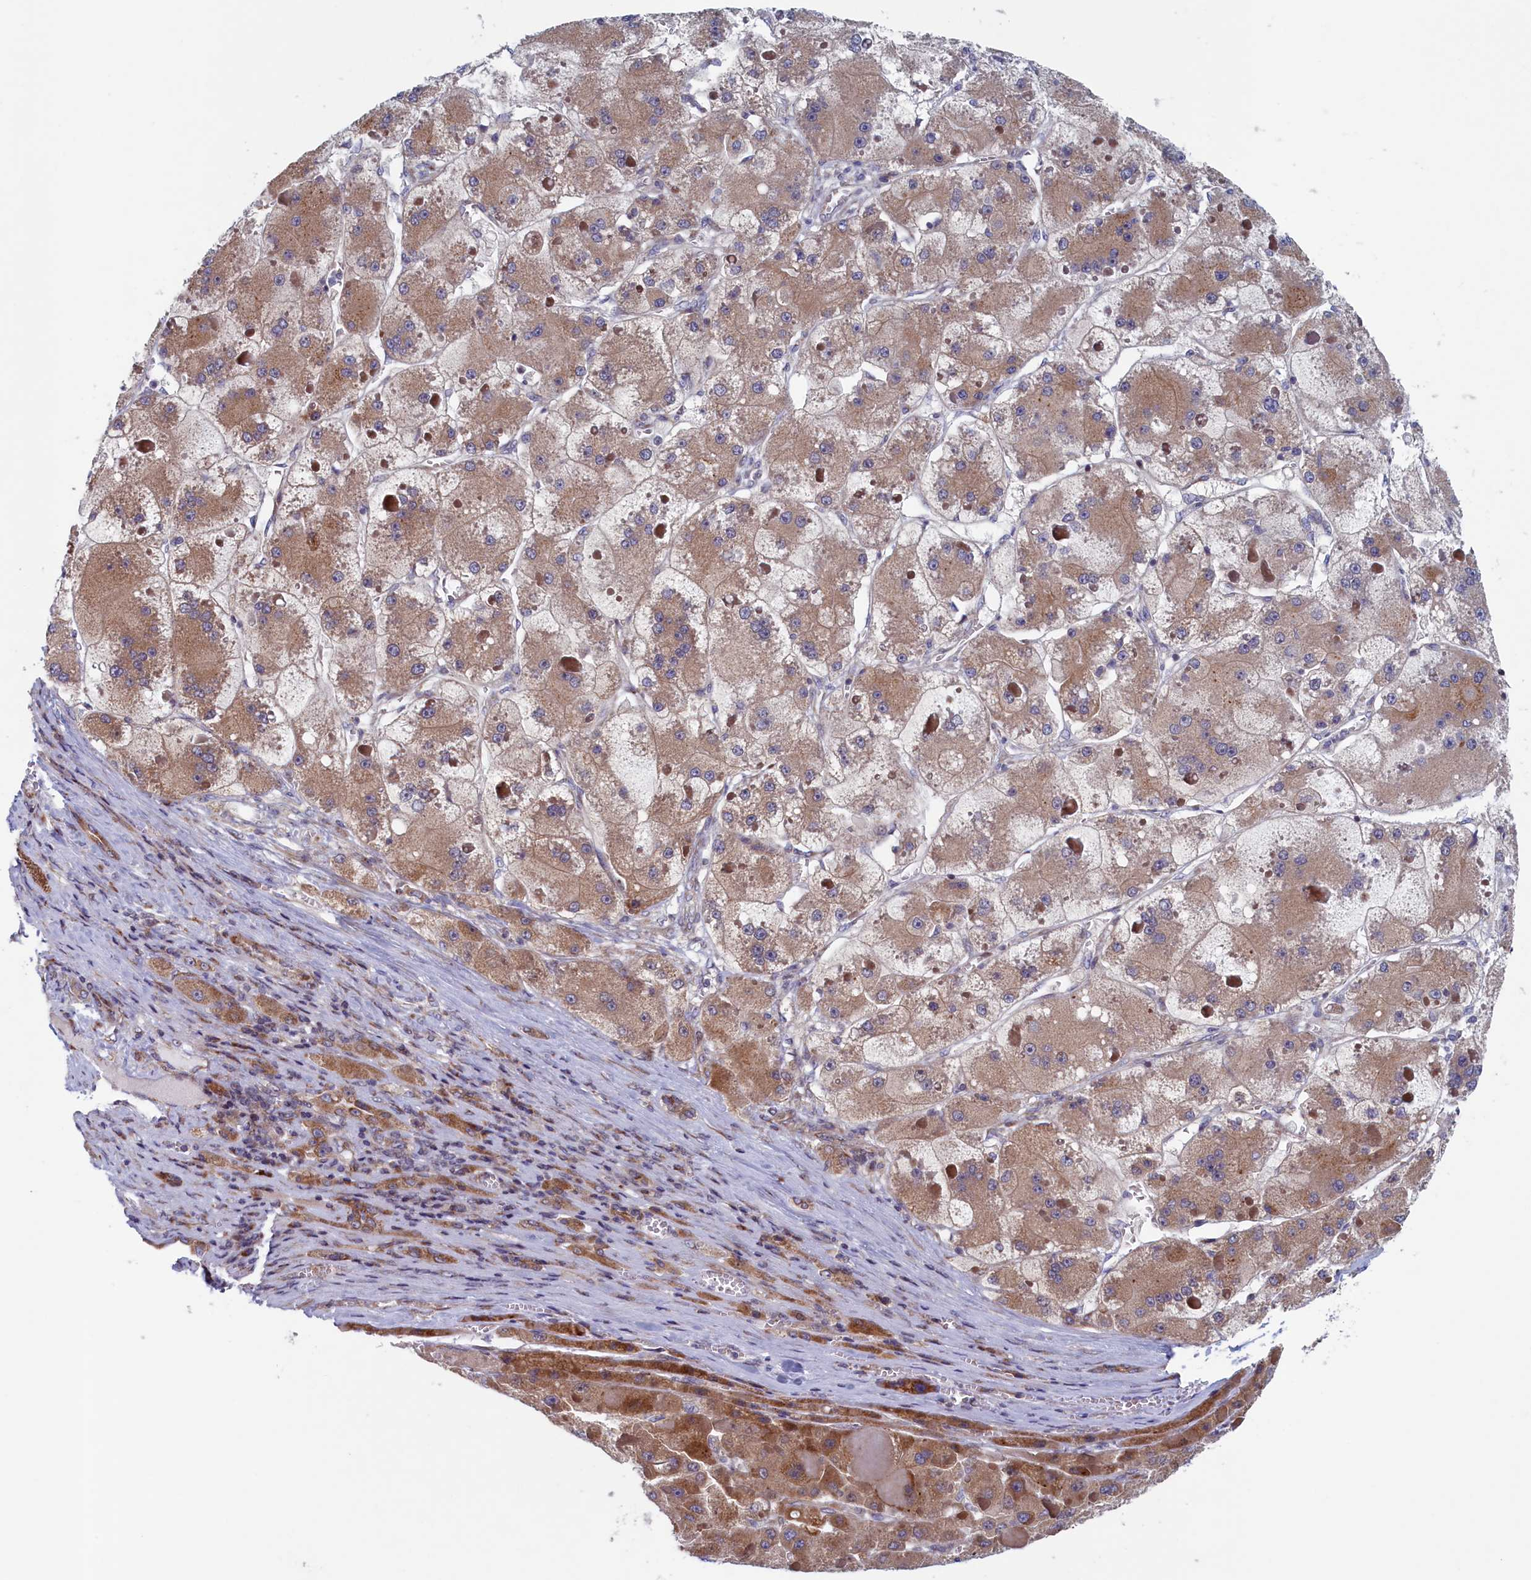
{"staining": {"intensity": "moderate", "quantity": ">75%", "location": "cytoplasmic/membranous"}, "tissue": "liver cancer", "cell_type": "Tumor cells", "image_type": "cancer", "snomed": [{"axis": "morphology", "description": "Carcinoma, Hepatocellular, NOS"}, {"axis": "topography", "description": "Liver"}], "caption": "Liver cancer tissue displays moderate cytoplasmic/membranous staining in approximately >75% of tumor cells (DAB (3,3'-diaminobenzidine) IHC, brown staining for protein, blue staining for nuclei).", "gene": "MTFMT", "patient": {"sex": "female", "age": 73}}